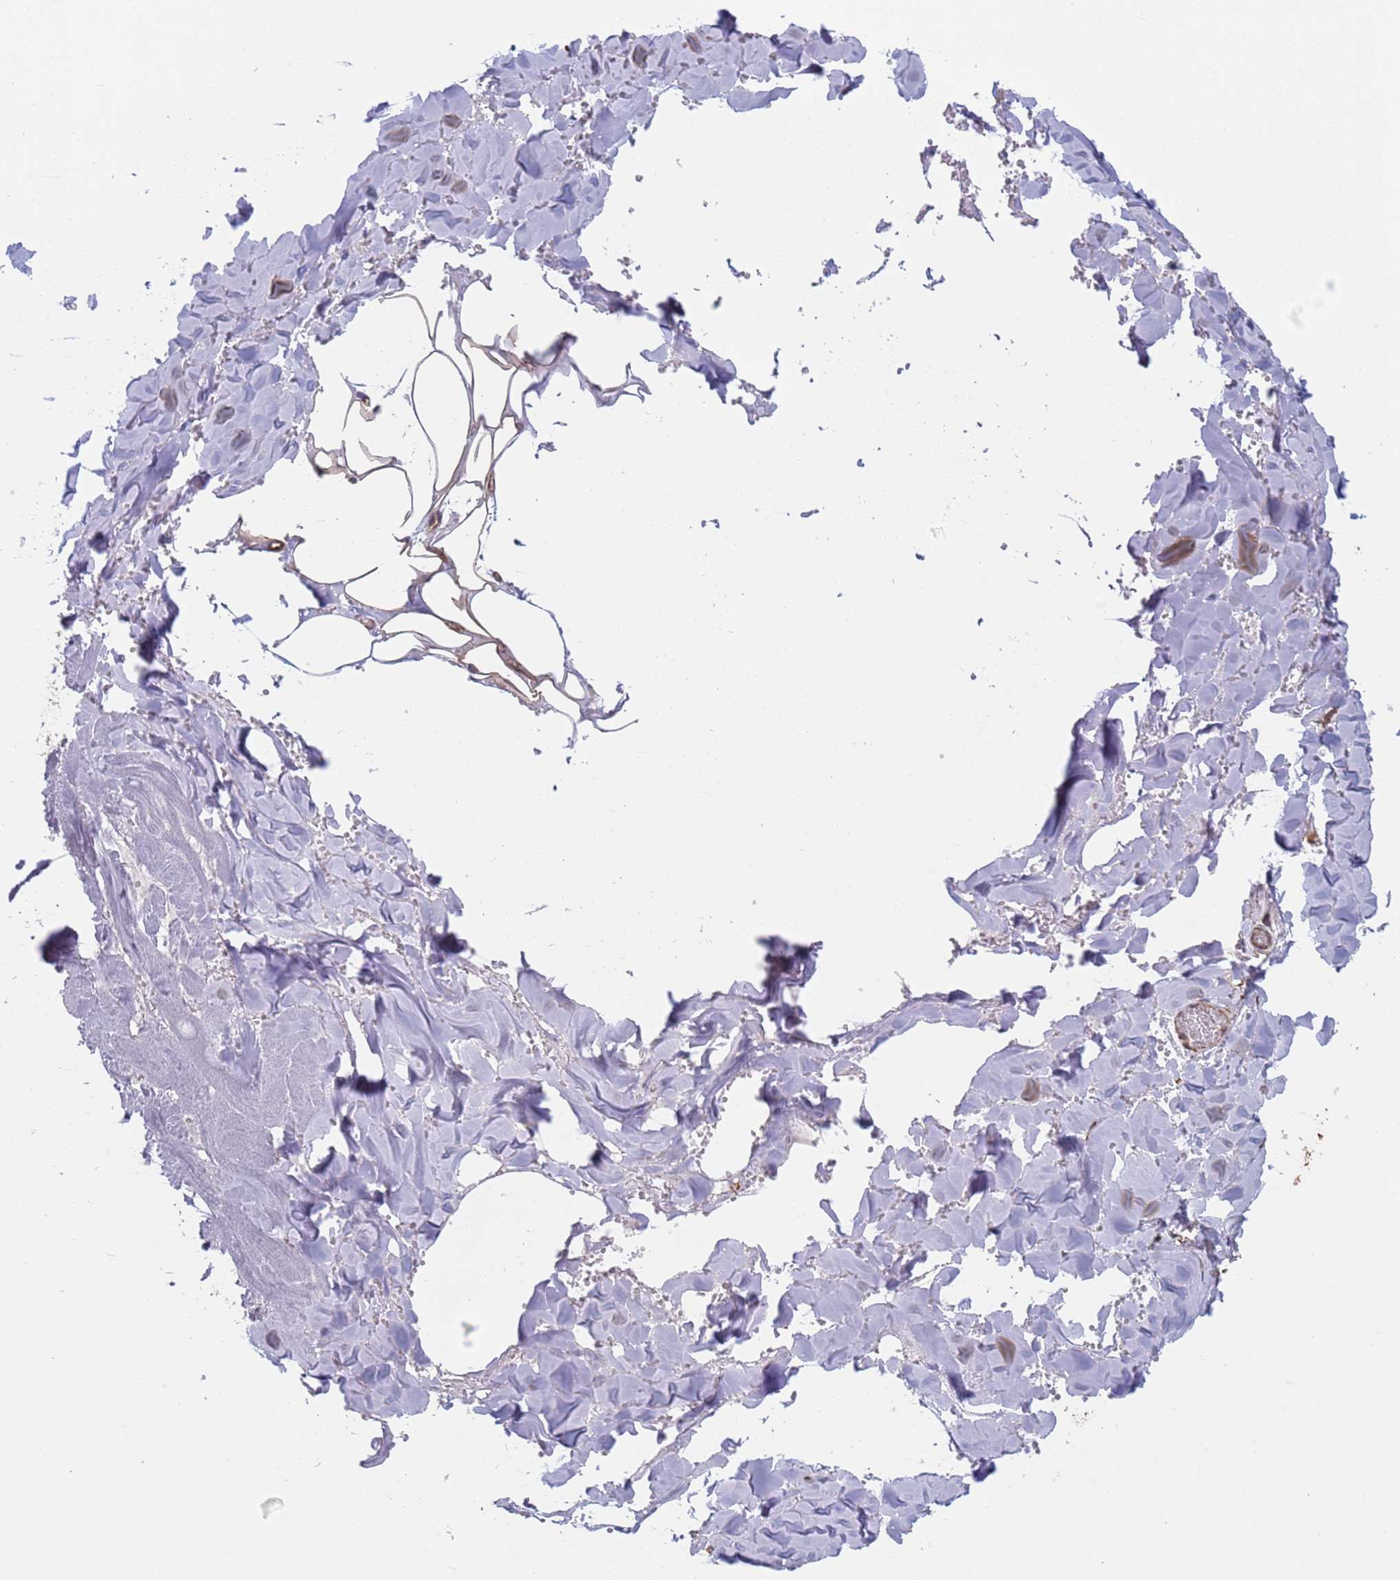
{"staining": {"intensity": "moderate", "quantity": "25%-75%", "location": "cytoplasmic/membranous"}, "tissue": "adipose tissue", "cell_type": "Adipocytes", "image_type": "normal", "snomed": [{"axis": "morphology", "description": "Normal tissue, NOS"}, {"axis": "topography", "description": "Salivary gland"}, {"axis": "topography", "description": "Peripheral nerve tissue"}], "caption": "Immunohistochemistry micrograph of benign adipose tissue stained for a protein (brown), which shows medium levels of moderate cytoplasmic/membranous positivity in approximately 25%-75% of adipocytes.", "gene": "NUDT12", "patient": {"sex": "male", "age": 38}}